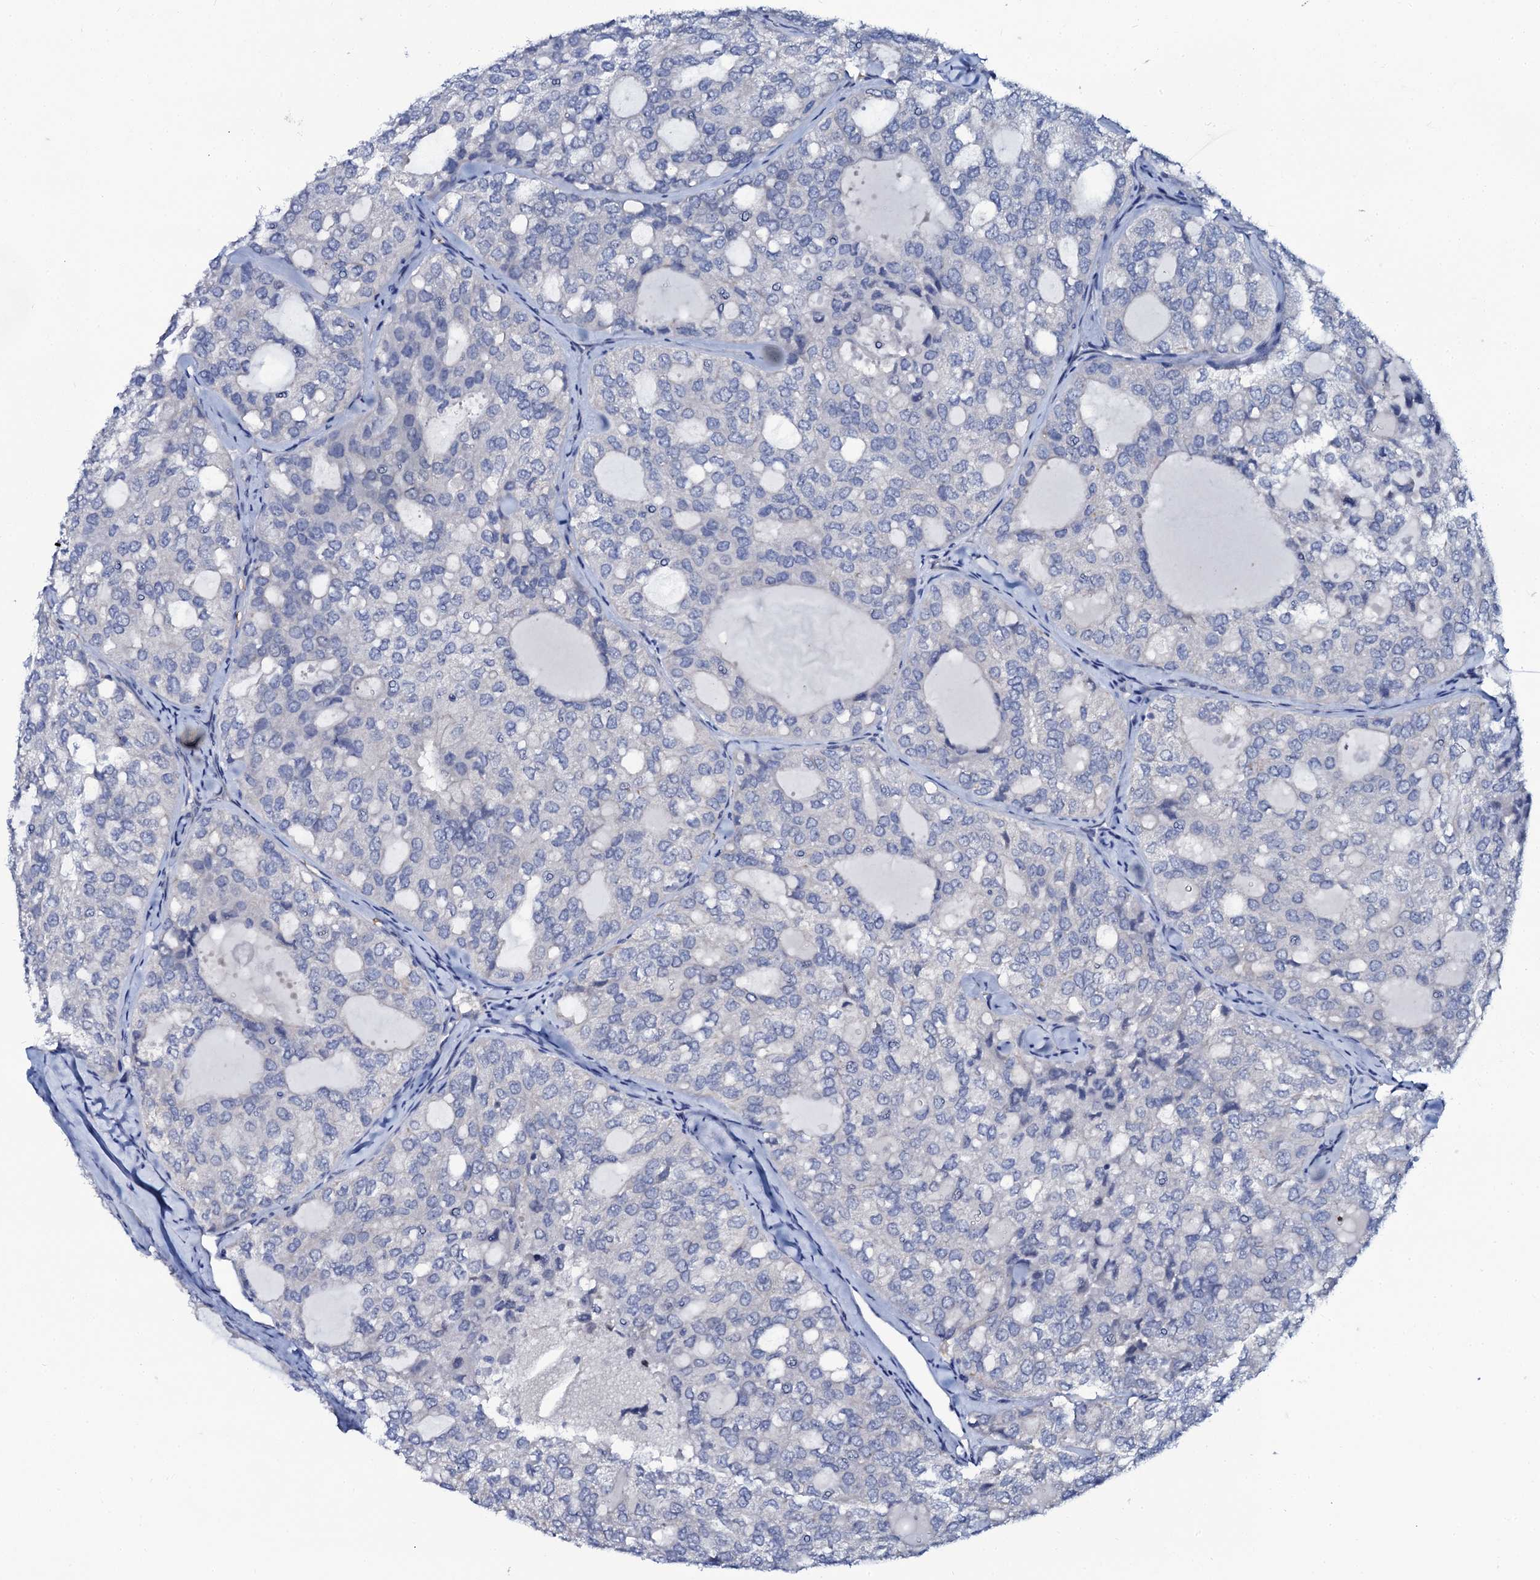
{"staining": {"intensity": "negative", "quantity": "none", "location": "none"}, "tissue": "thyroid cancer", "cell_type": "Tumor cells", "image_type": "cancer", "snomed": [{"axis": "morphology", "description": "Follicular adenoma carcinoma, NOS"}, {"axis": "topography", "description": "Thyroid gland"}], "caption": "Protein analysis of thyroid follicular adenoma carcinoma exhibits no significant positivity in tumor cells. (Stains: DAB (3,3'-diaminobenzidine) IHC with hematoxylin counter stain, Microscopy: brightfield microscopy at high magnification).", "gene": "C10orf88", "patient": {"sex": "male", "age": 75}}